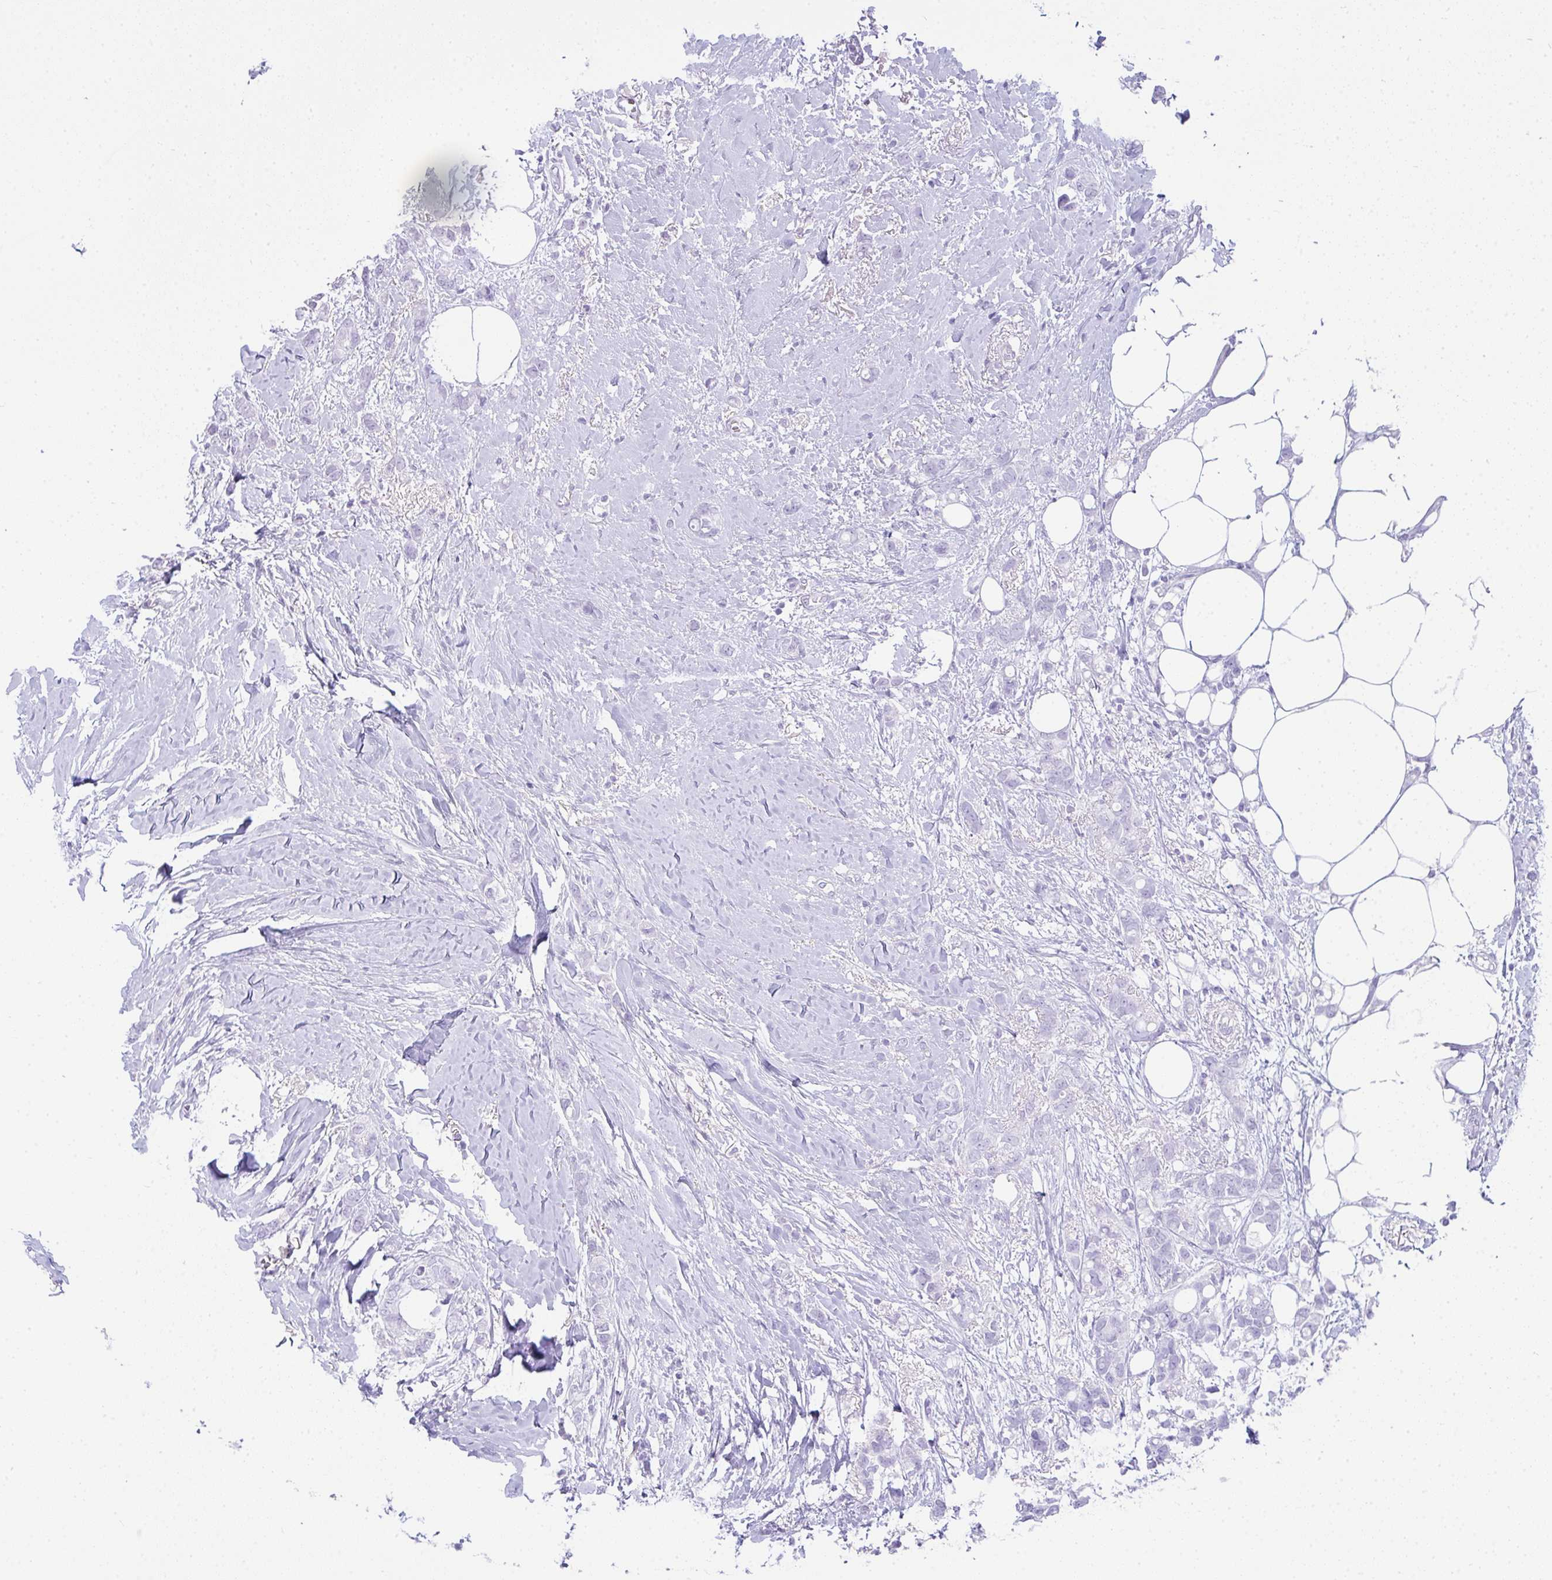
{"staining": {"intensity": "negative", "quantity": "none", "location": "none"}, "tissue": "breast cancer", "cell_type": "Tumor cells", "image_type": "cancer", "snomed": [{"axis": "morphology", "description": "Lobular carcinoma"}, {"axis": "topography", "description": "Breast"}], "caption": "Immunohistochemistry of lobular carcinoma (breast) exhibits no positivity in tumor cells.", "gene": "RASL10A", "patient": {"sex": "female", "age": 91}}